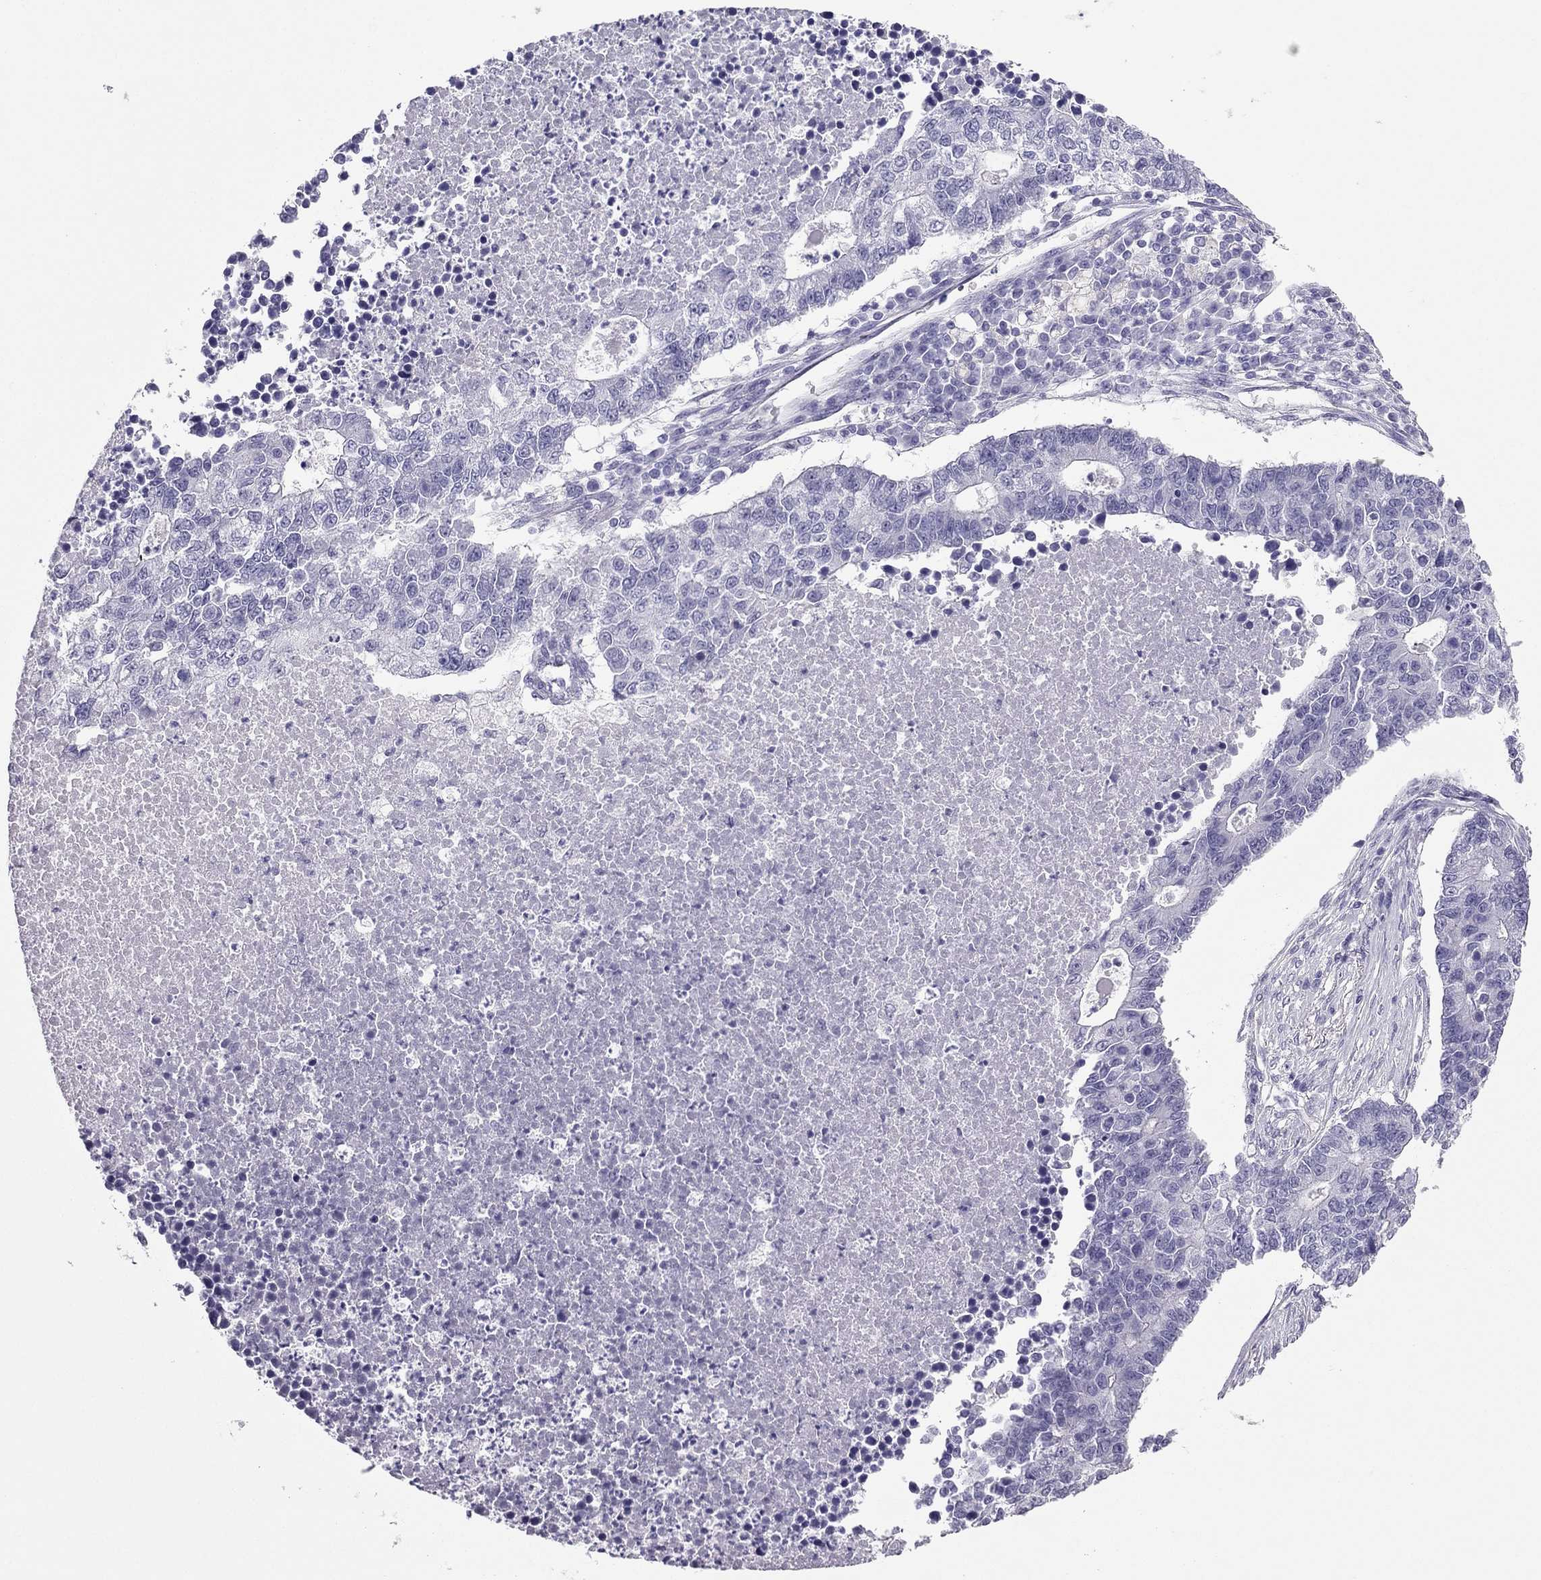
{"staining": {"intensity": "negative", "quantity": "none", "location": "none"}, "tissue": "lung cancer", "cell_type": "Tumor cells", "image_type": "cancer", "snomed": [{"axis": "morphology", "description": "Adenocarcinoma, NOS"}, {"axis": "topography", "description": "Lung"}], "caption": "This is a micrograph of immunohistochemistry (IHC) staining of lung cancer (adenocarcinoma), which shows no expression in tumor cells.", "gene": "PDE6A", "patient": {"sex": "male", "age": 57}}